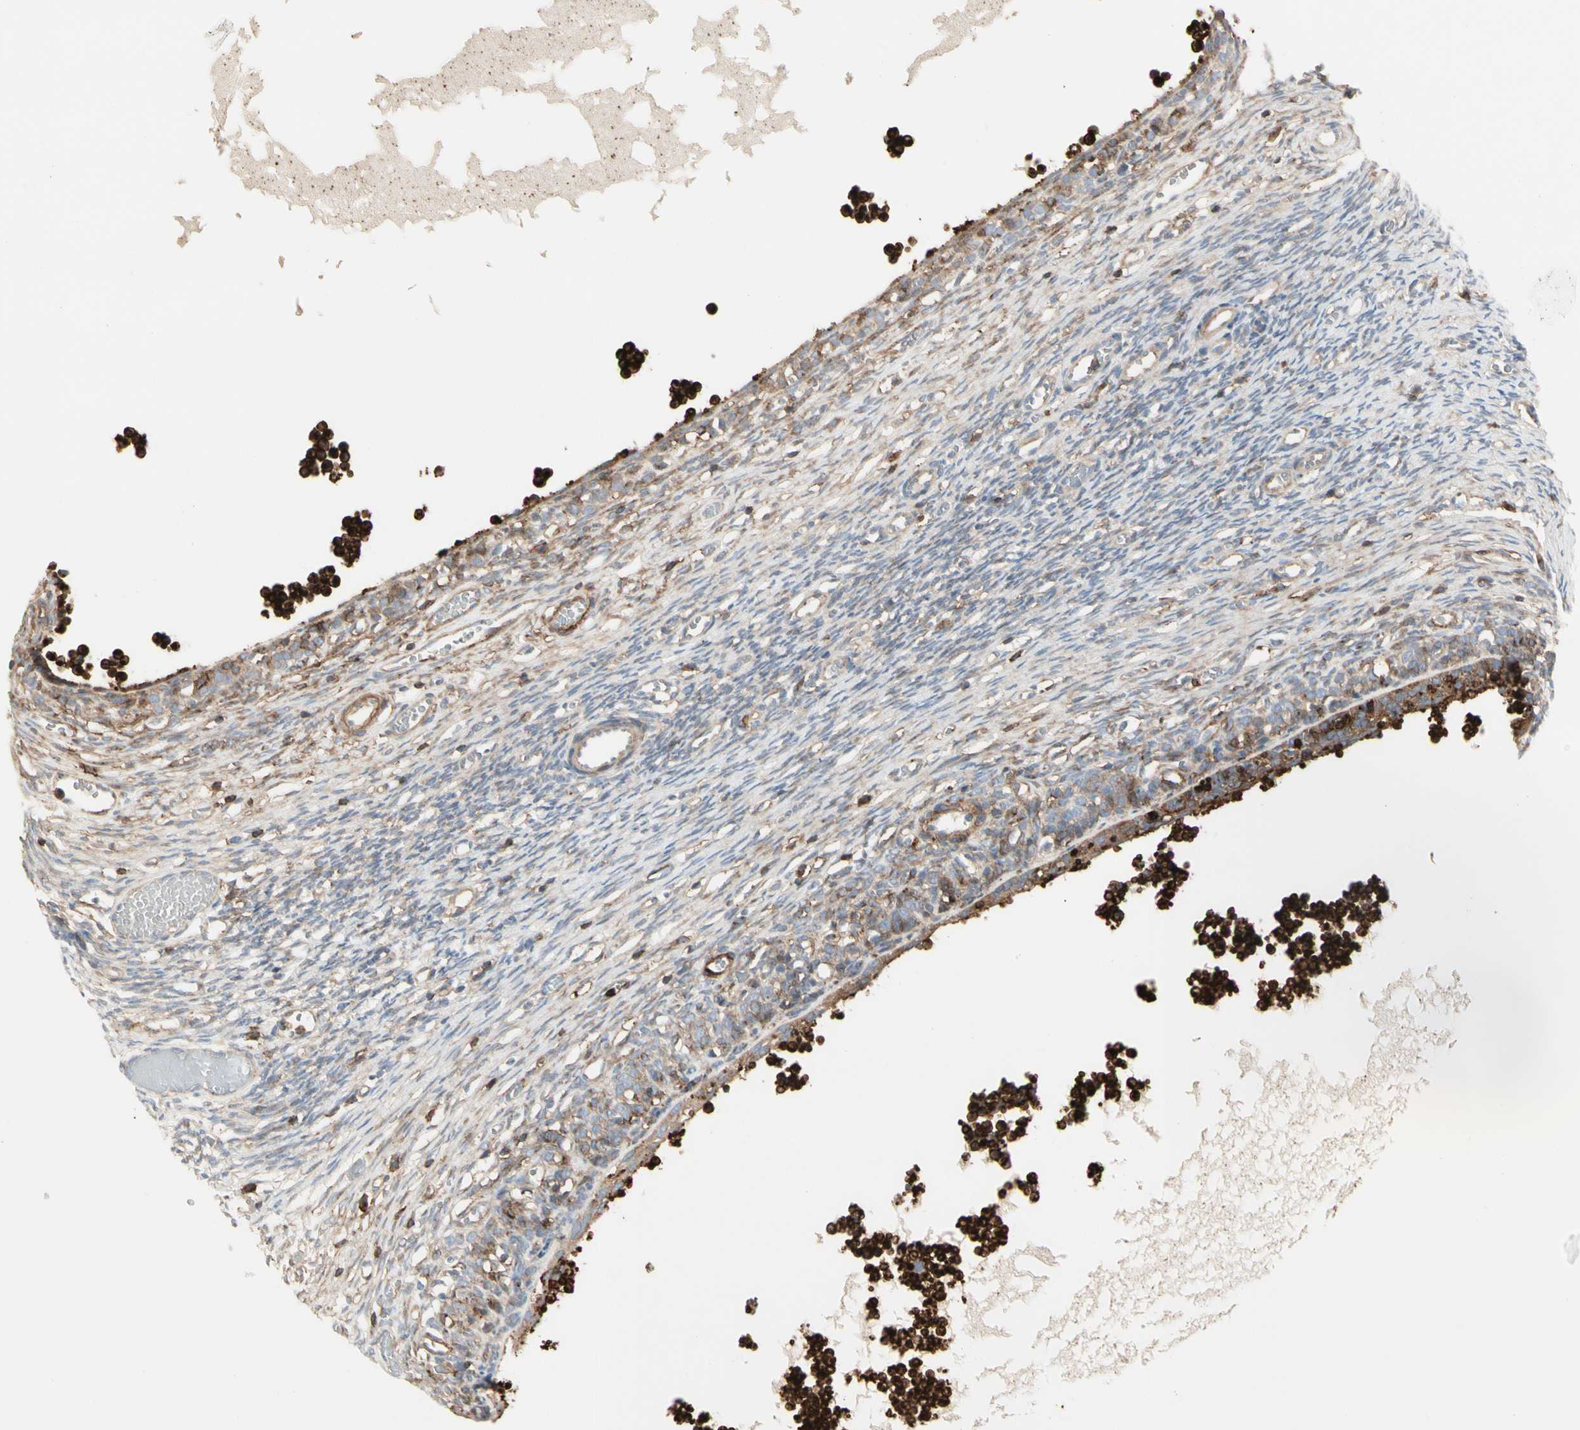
{"staining": {"intensity": "moderate", "quantity": "25%-75%", "location": "cytoplasmic/membranous"}, "tissue": "ovary", "cell_type": "Follicle cells", "image_type": "normal", "snomed": [{"axis": "morphology", "description": "Normal tissue, NOS"}, {"axis": "topography", "description": "Ovary"}], "caption": "Ovary stained for a protein displays moderate cytoplasmic/membranous positivity in follicle cells. Using DAB (brown) and hematoxylin (blue) stains, captured at high magnification using brightfield microscopy.", "gene": "CLEC2B", "patient": {"sex": "female", "age": 35}}